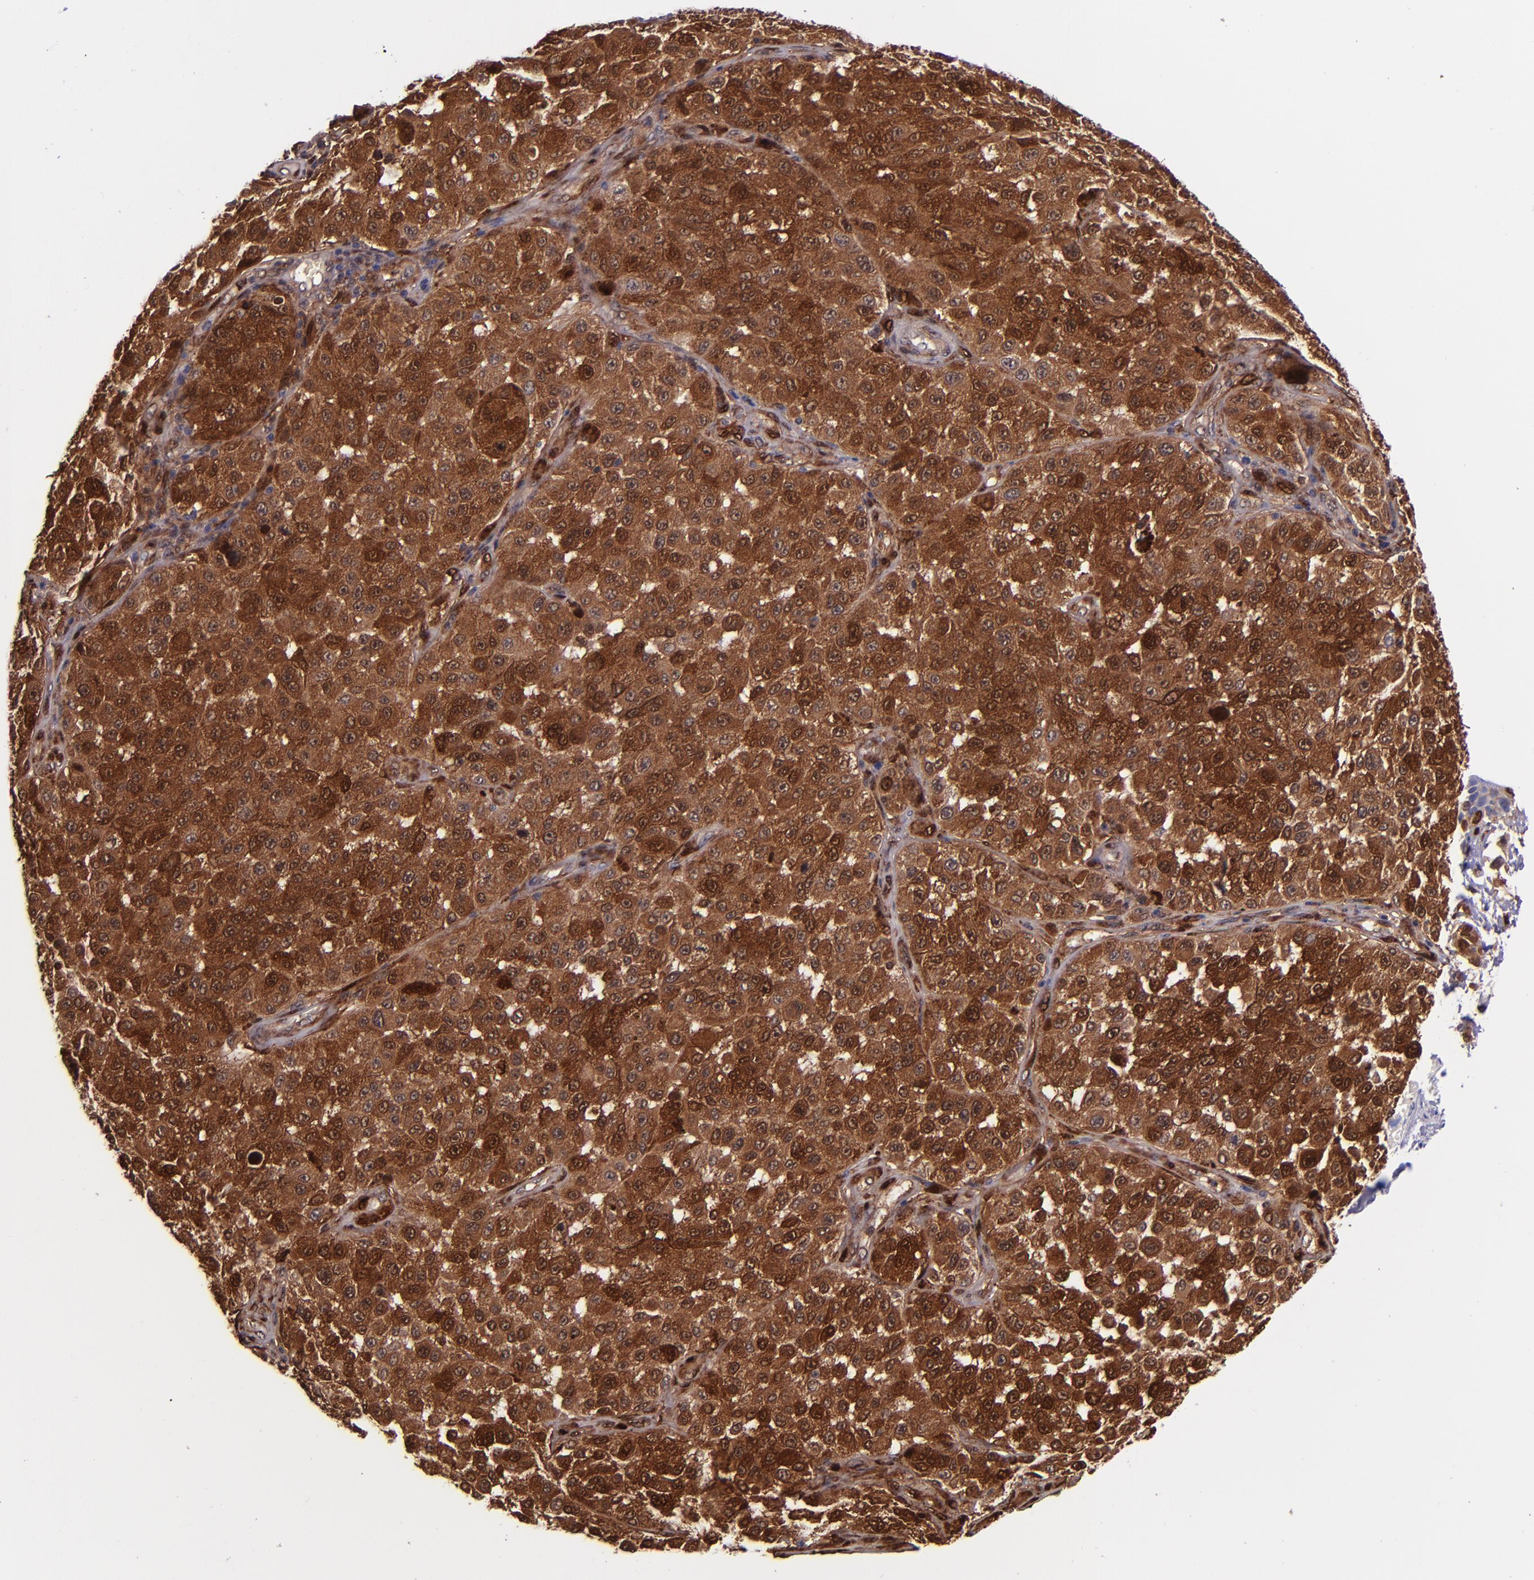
{"staining": {"intensity": "strong", "quantity": ">75%", "location": "cytoplasmic/membranous"}, "tissue": "melanoma", "cell_type": "Tumor cells", "image_type": "cancer", "snomed": [{"axis": "morphology", "description": "Malignant melanoma, NOS"}, {"axis": "topography", "description": "Skin"}], "caption": "The immunohistochemical stain highlights strong cytoplasmic/membranous staining in tumor cells of melanoma tissue. The staining is performed using DAB brown chromogen to label protein expression. The nuclei are counter-stained blue using hematoxylin.", "gene": "LGALS1", "patient": {"sex": "female", "age": 64}}